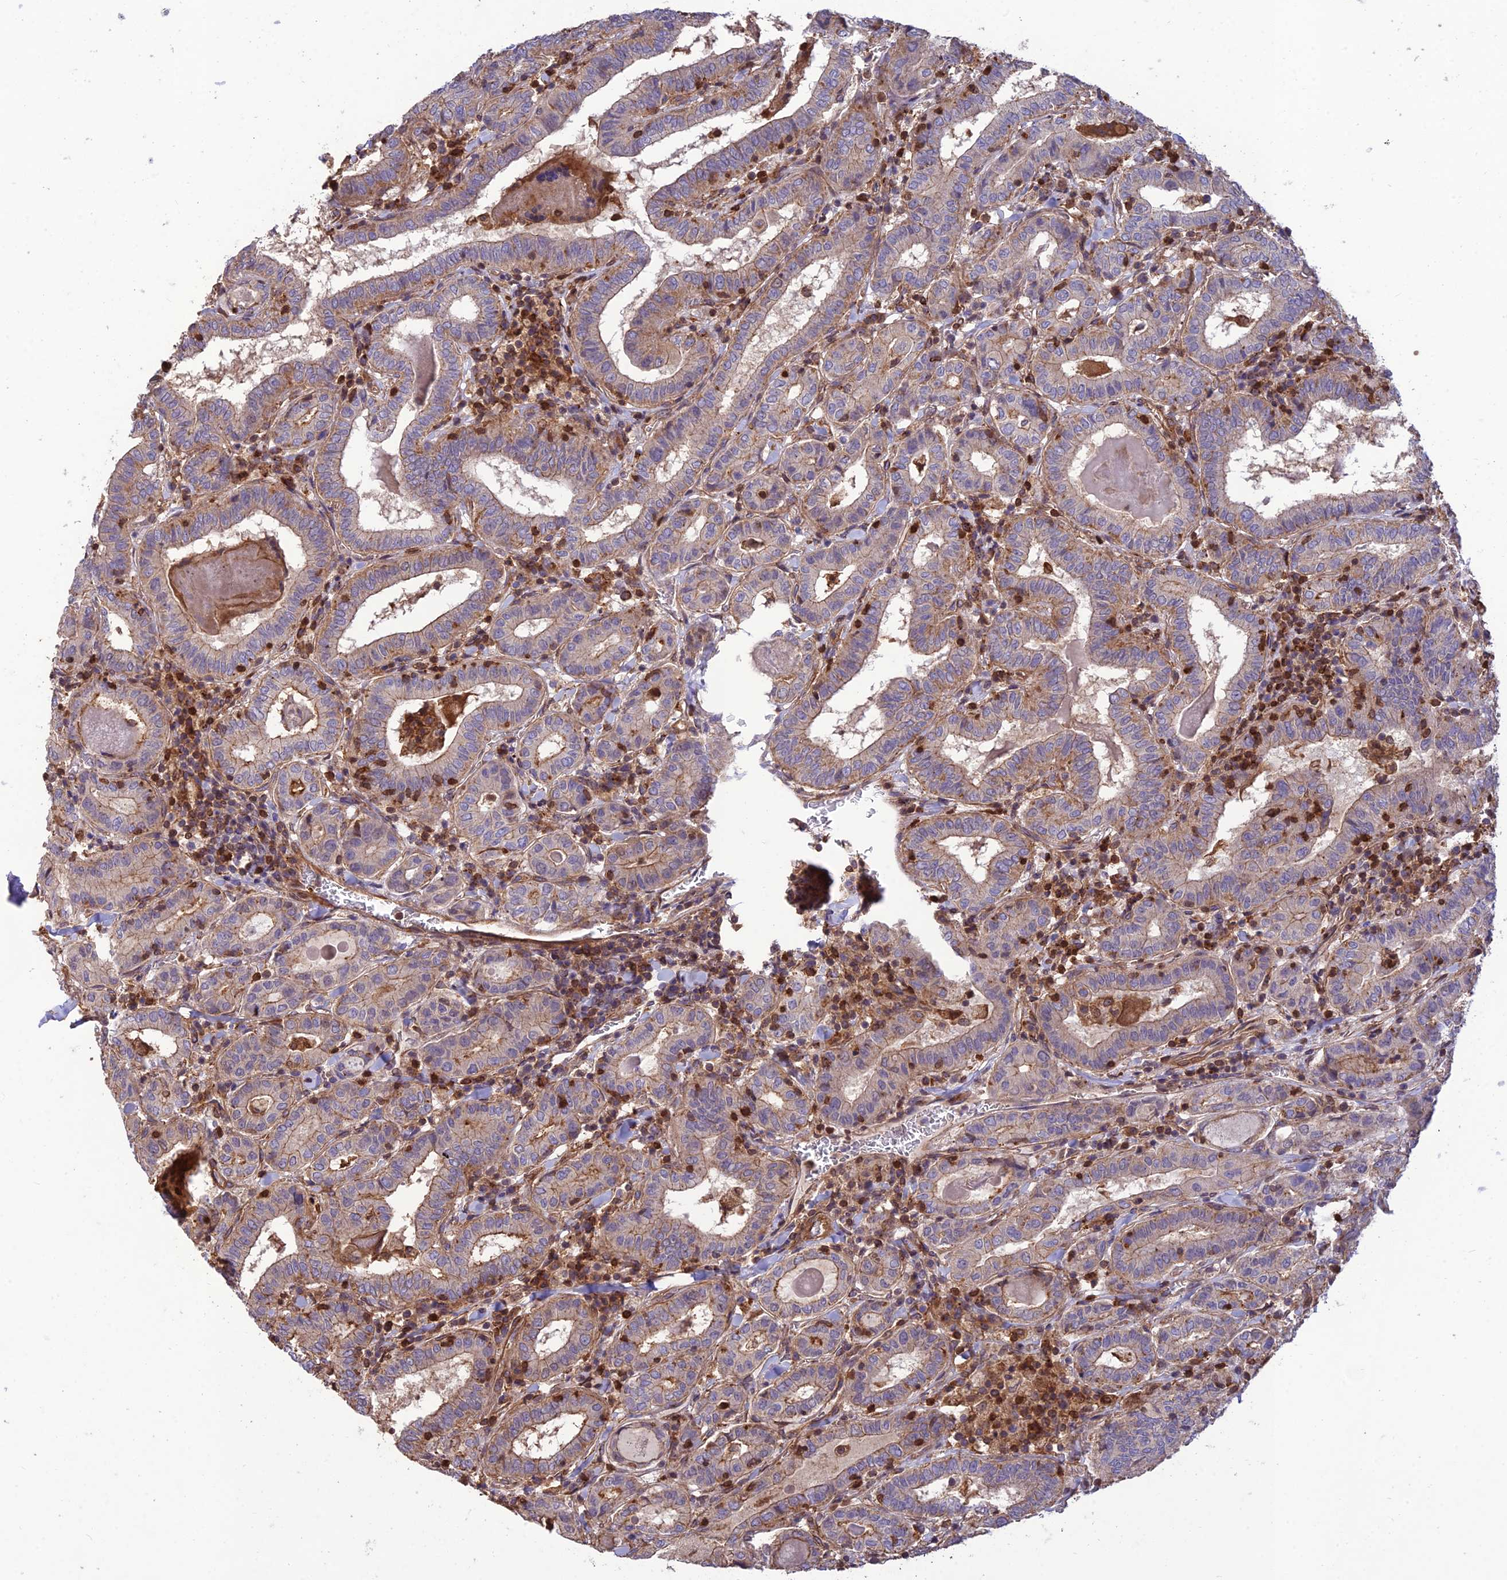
{"staining": {"intensity": "moderate", "quantity": "<25%", "location": "cytoplasmic/membranous"}, "tissue": "thyroid cancer", "cell_type": "Tumor cells", "image_type": "cancer", "snomed": [{"axis": "morphology", "description": "Papillary adenocarcinoma, NOS"}, {"axis": "topography", "description": "Thyroid gland"}], "caption": "Human thyroid cancer (papillary adenocarcinoma) stained with a protein marker exhibits moderate staining in tumor cells.", "gene": "HPSE2", "patient": {"sex": "female", "age": 72}}